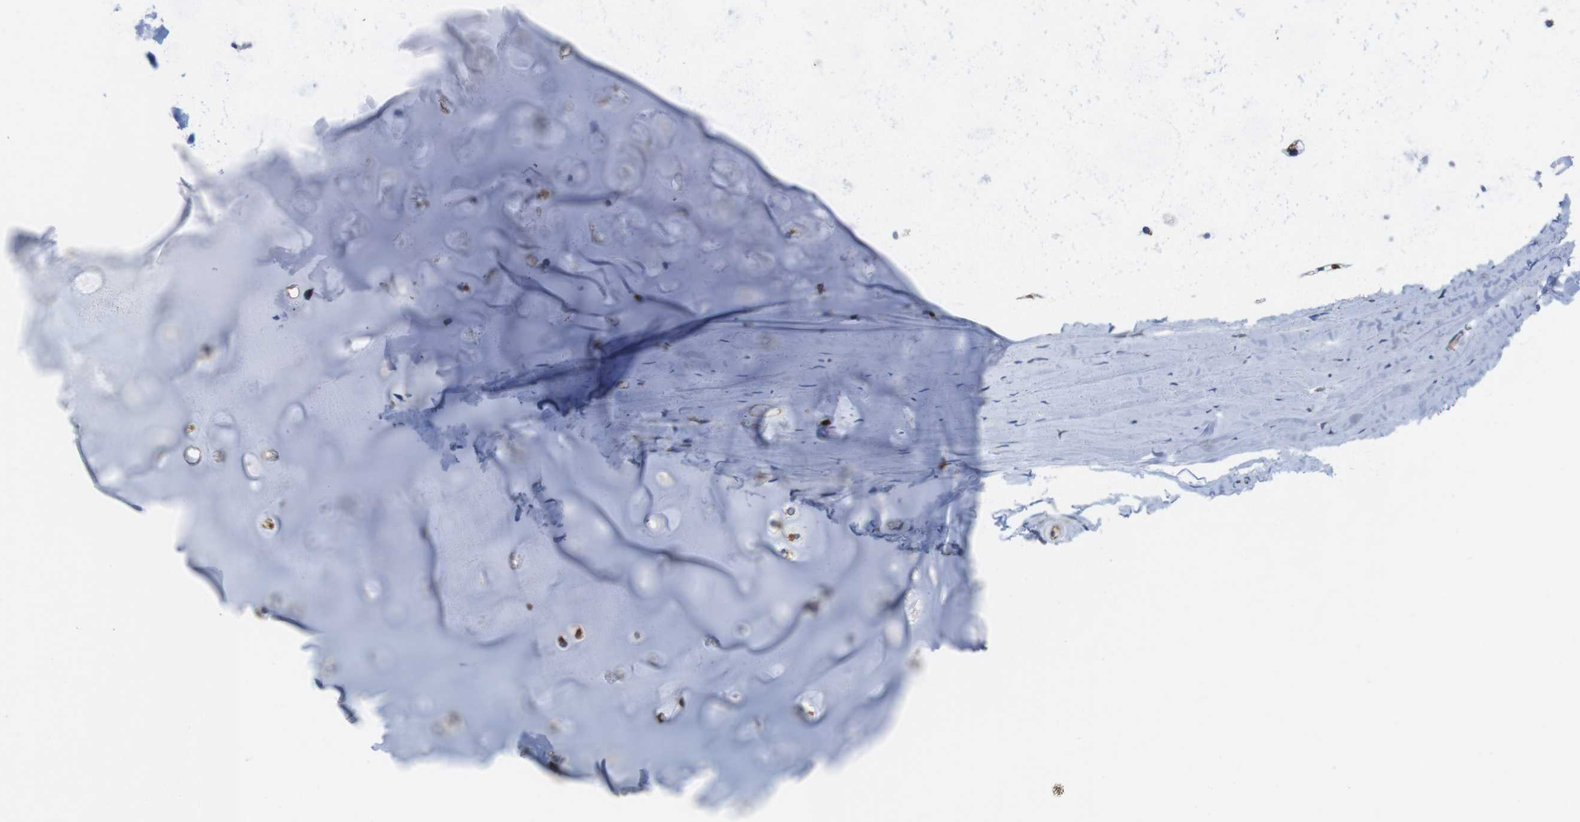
{"staining": {"intensity": "negative", "quantity": "none", "location": "none"}, "tissue": "adipose tissue", "cell_type": "Adipocytes", "image_type": "normal", "snomed": [{"axis": "morphology", "description": "Normal tissue, NOS"}, {"axis": "topography", "description": "Cartilage tissue"}, {"axis": "topography", "description": "Bronchus"}], "caption": "The immunohistochemistry photomicrograph has no significant positivity in adipocytes of adipose tissue.", "gene": "CCR6", "patient": {"sex": "female", "age": 73}}